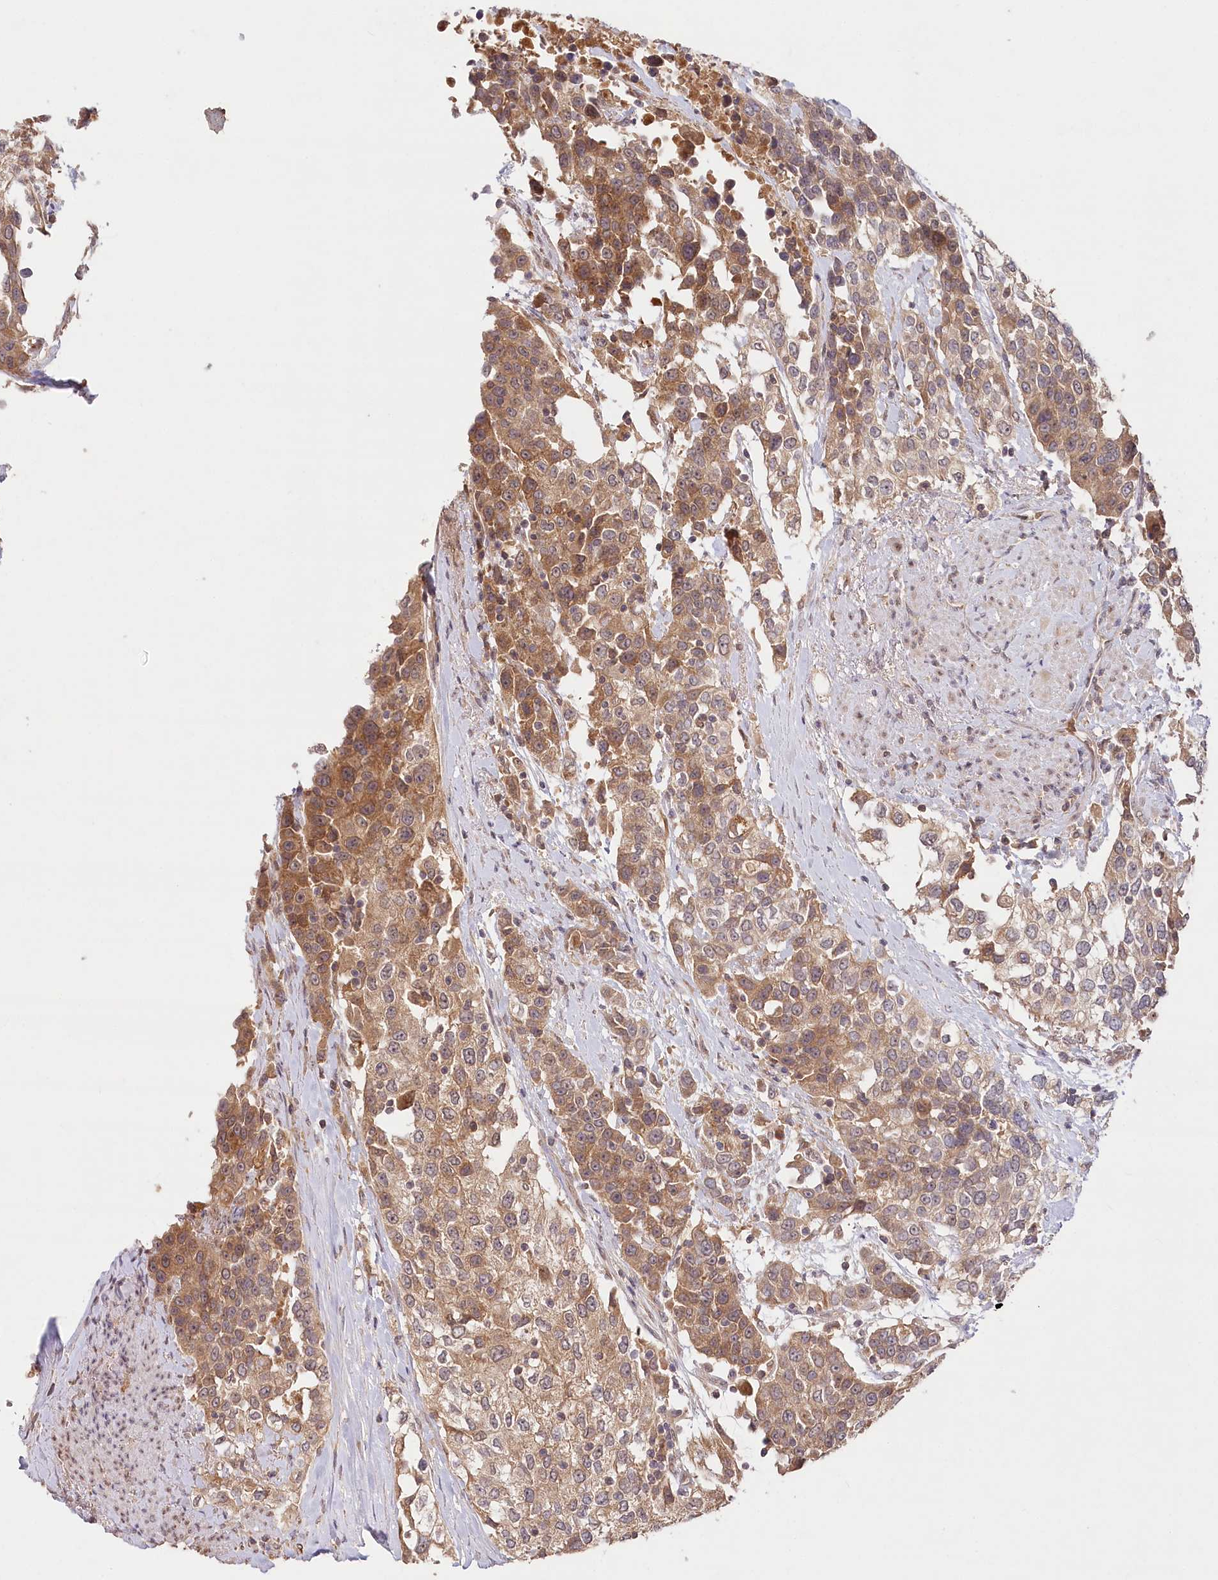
{"staining": {"intensity": "moderate", "quantity": ">75%", "location": "cytoplasmic/membranous"}, "tissue": "urothelial cancer", "cell_type": "Tumor cells", "image_type": "cancer", "snomed": [{"axis": "morphology", "description": "Urothelial carcinoma, High grade"}, {"axis": "topography", "description": "Urinary bladder"}], "caption": "Human urothelial cancer stained with a protein marker displays moderate staining in tumor cells.", "gene": "IRAK1BP1", "patient": {"sex": "female", "age": 80}}